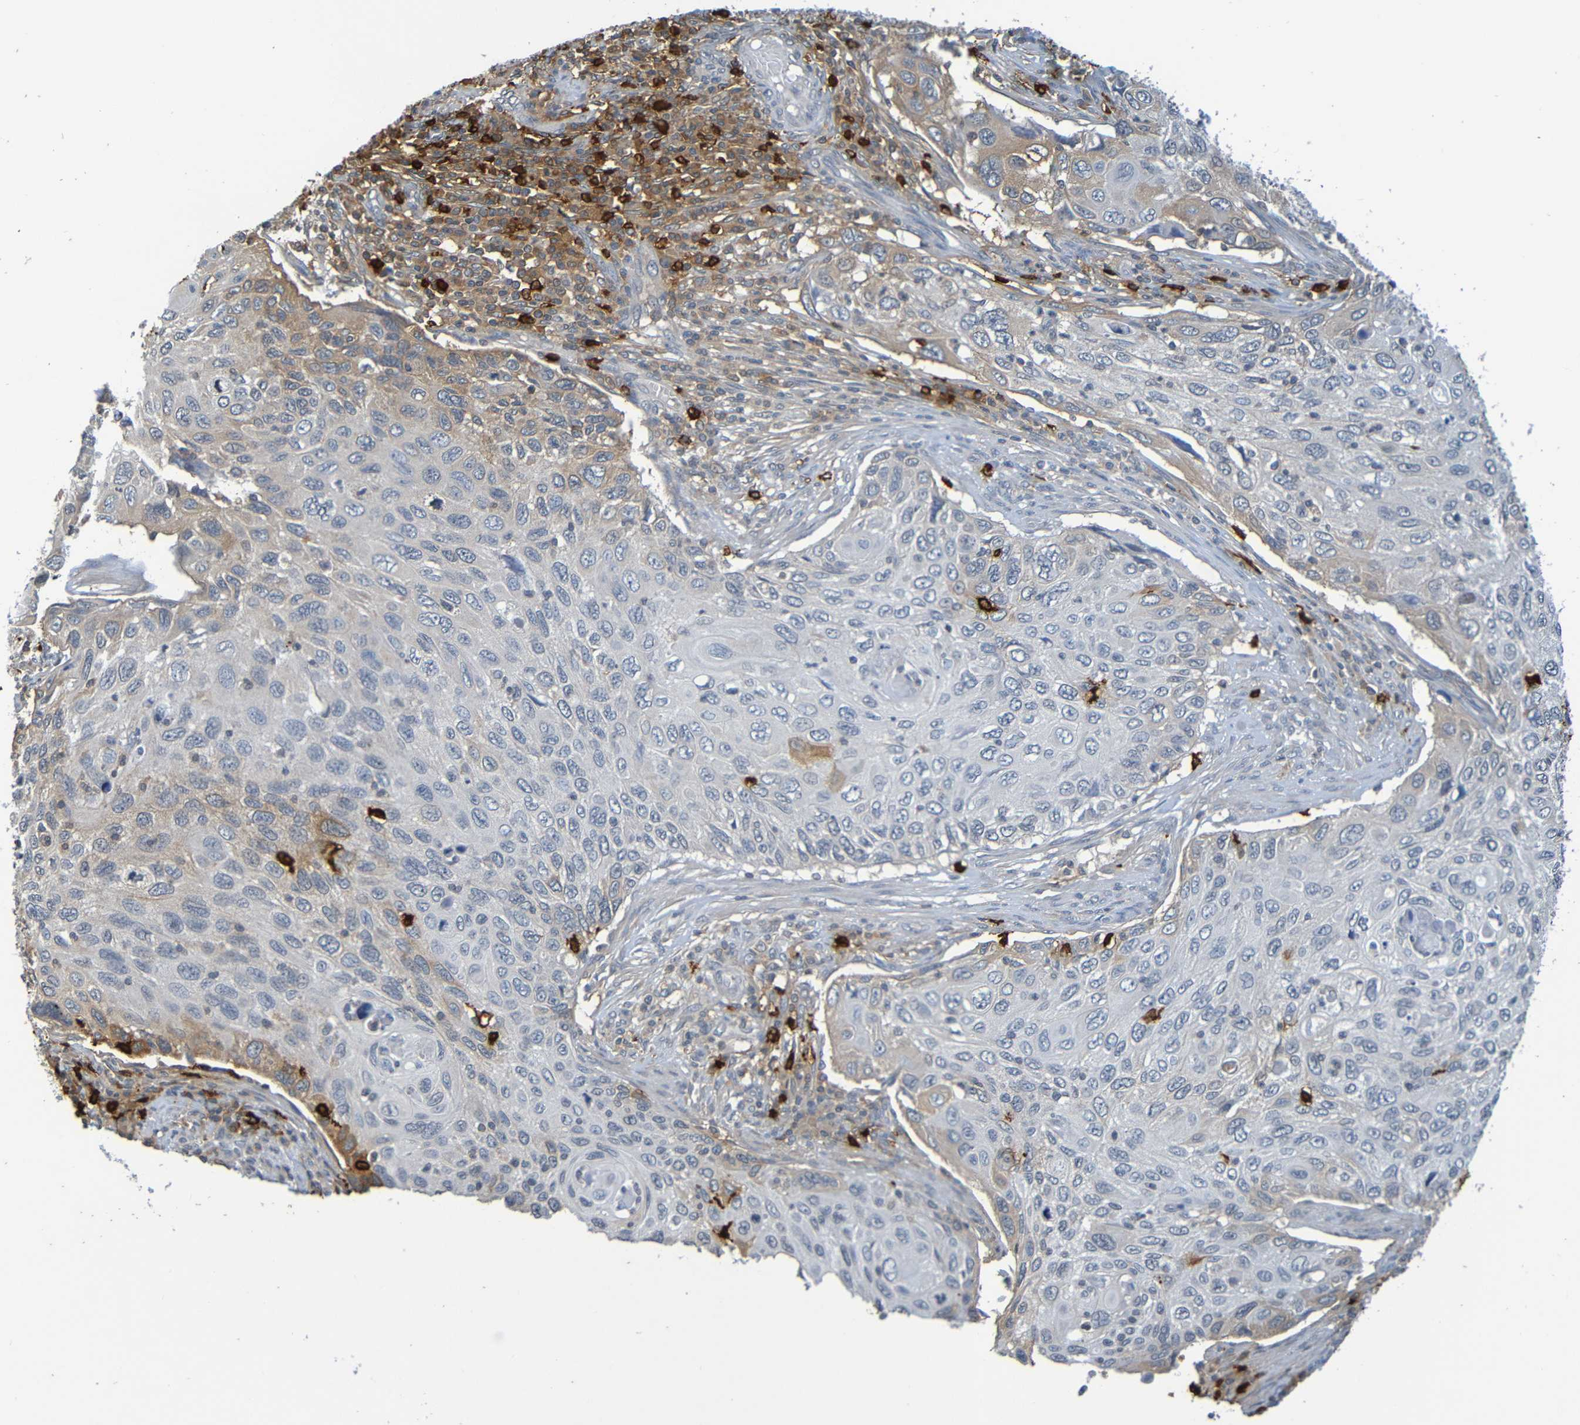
{"staining": {"intensity": "weak", "quantity": "25%-75%", "location": "cytoplasmic/membranous"}, "tissue": "cervical cancer", "cell_type": "Tumor cells", "image_type": "cancer", "snomed": [{"axis": "morphology", "description": "Squamous cell carcinoma, NOS"}, {"axis": "topography", "description": "Cervix"}], "caption": "Protein staining shows weak cytoplasmic/membranous staining in about 25%-75% of tumor cells in cervical cancer. (IHC, brightfield microscopy, high magnification).", "gene": "C3AR1", "patient": {"sex": "female", "age": 70}}